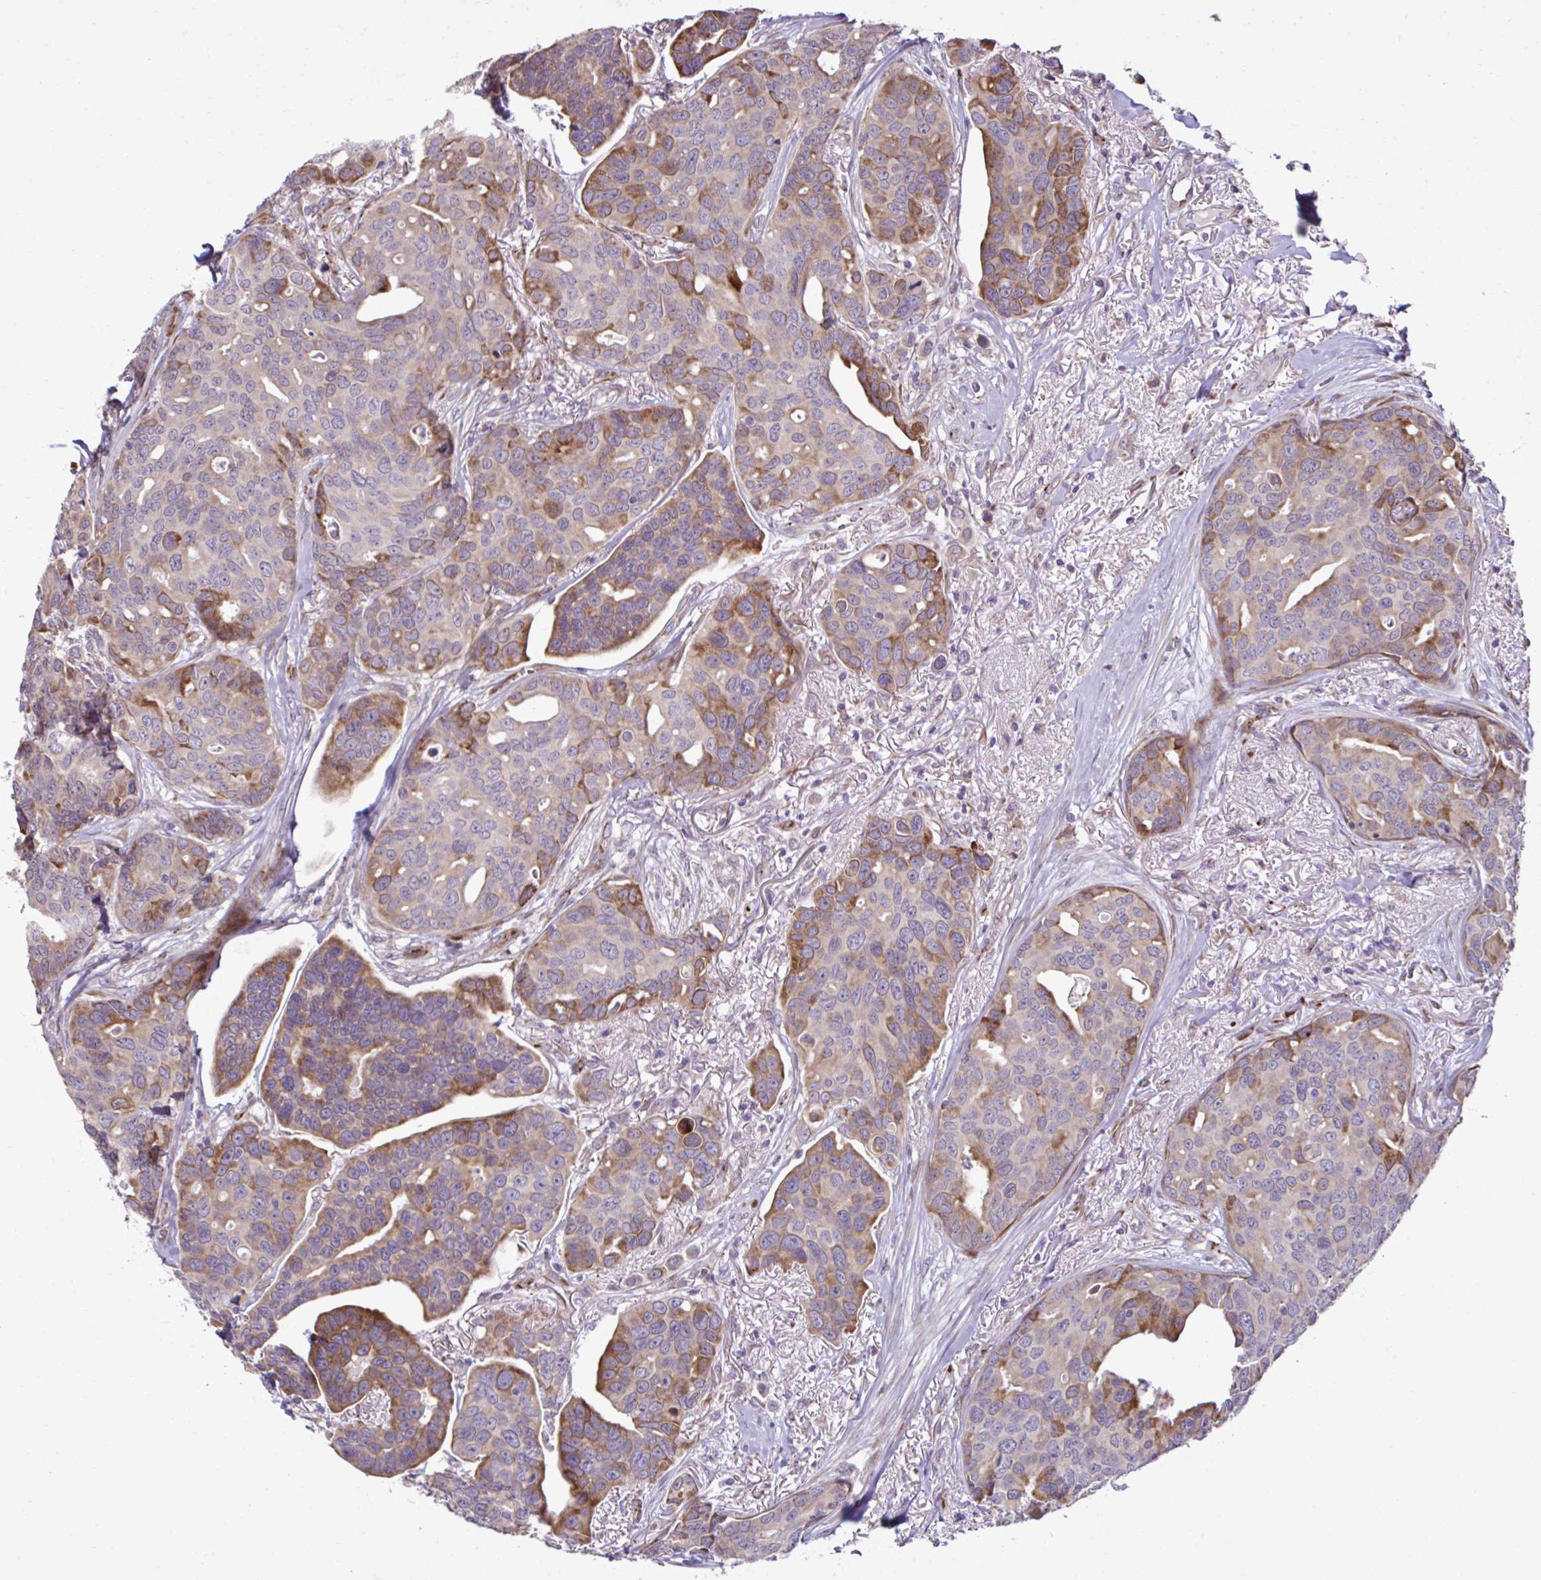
{"staining": {"intensity": "moderate", "quantity": "<25%", "location": "cytoplasmic/membranous"}, "tissue": "breast cancer", "cell_type": "Tumor cells", "image_type": "cancer", "snomed": [{"axis": "morphology", "description": "Duct carcinoma"}, {"axis": "topography", "description": "Breast"}], "caption": "Human breast cancer (intraductal carcinoma) stained with a protein marker reveals moderate staining in tumor cells.", "gene": "LIMS1", "patient": {"sex": "female", "age": 54}}